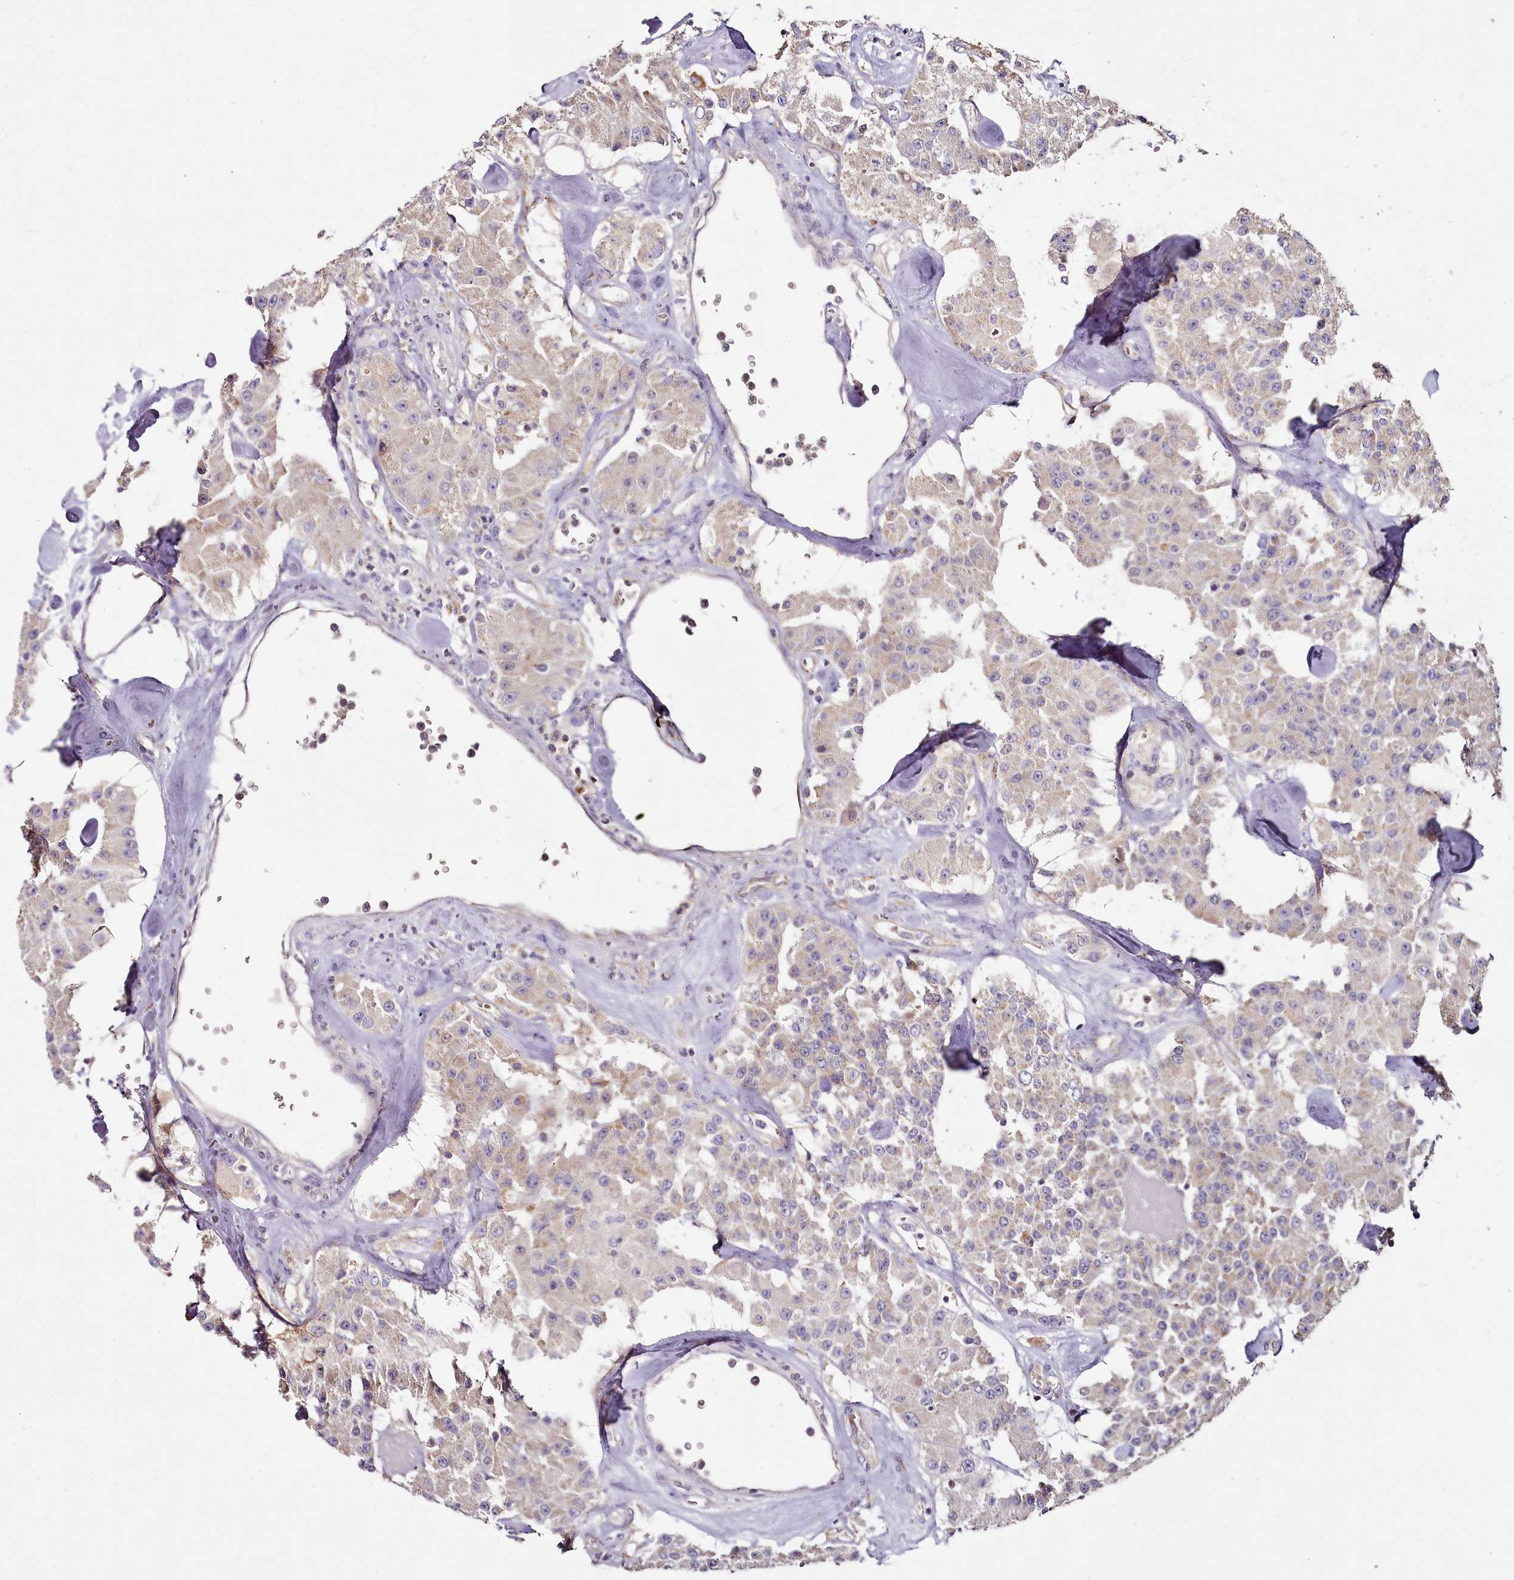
{"staining": {"intensity": "weak", "quantity": "25%-75%", "location": "cytoplasmic/membranous"}, "tissue": "carcinoid", "cell_type": "Tumor cells", "image_type": "cancer", "snomed": [{"axis": "morphology", "description": "Carcinoid, malignant, NOS"}, {"axis": "topography", "description": "Pancreas"}], "caption": "Malignant carcinoid tissue demonstrates weak cytoplasmic/membranous positivity in about 25%-75% of tumor cells (brown staining indicates protein expression, while blue staining denotes nuclei).", "gene": "ACSS1", "patient": {"sex": "male", "age": 41}}